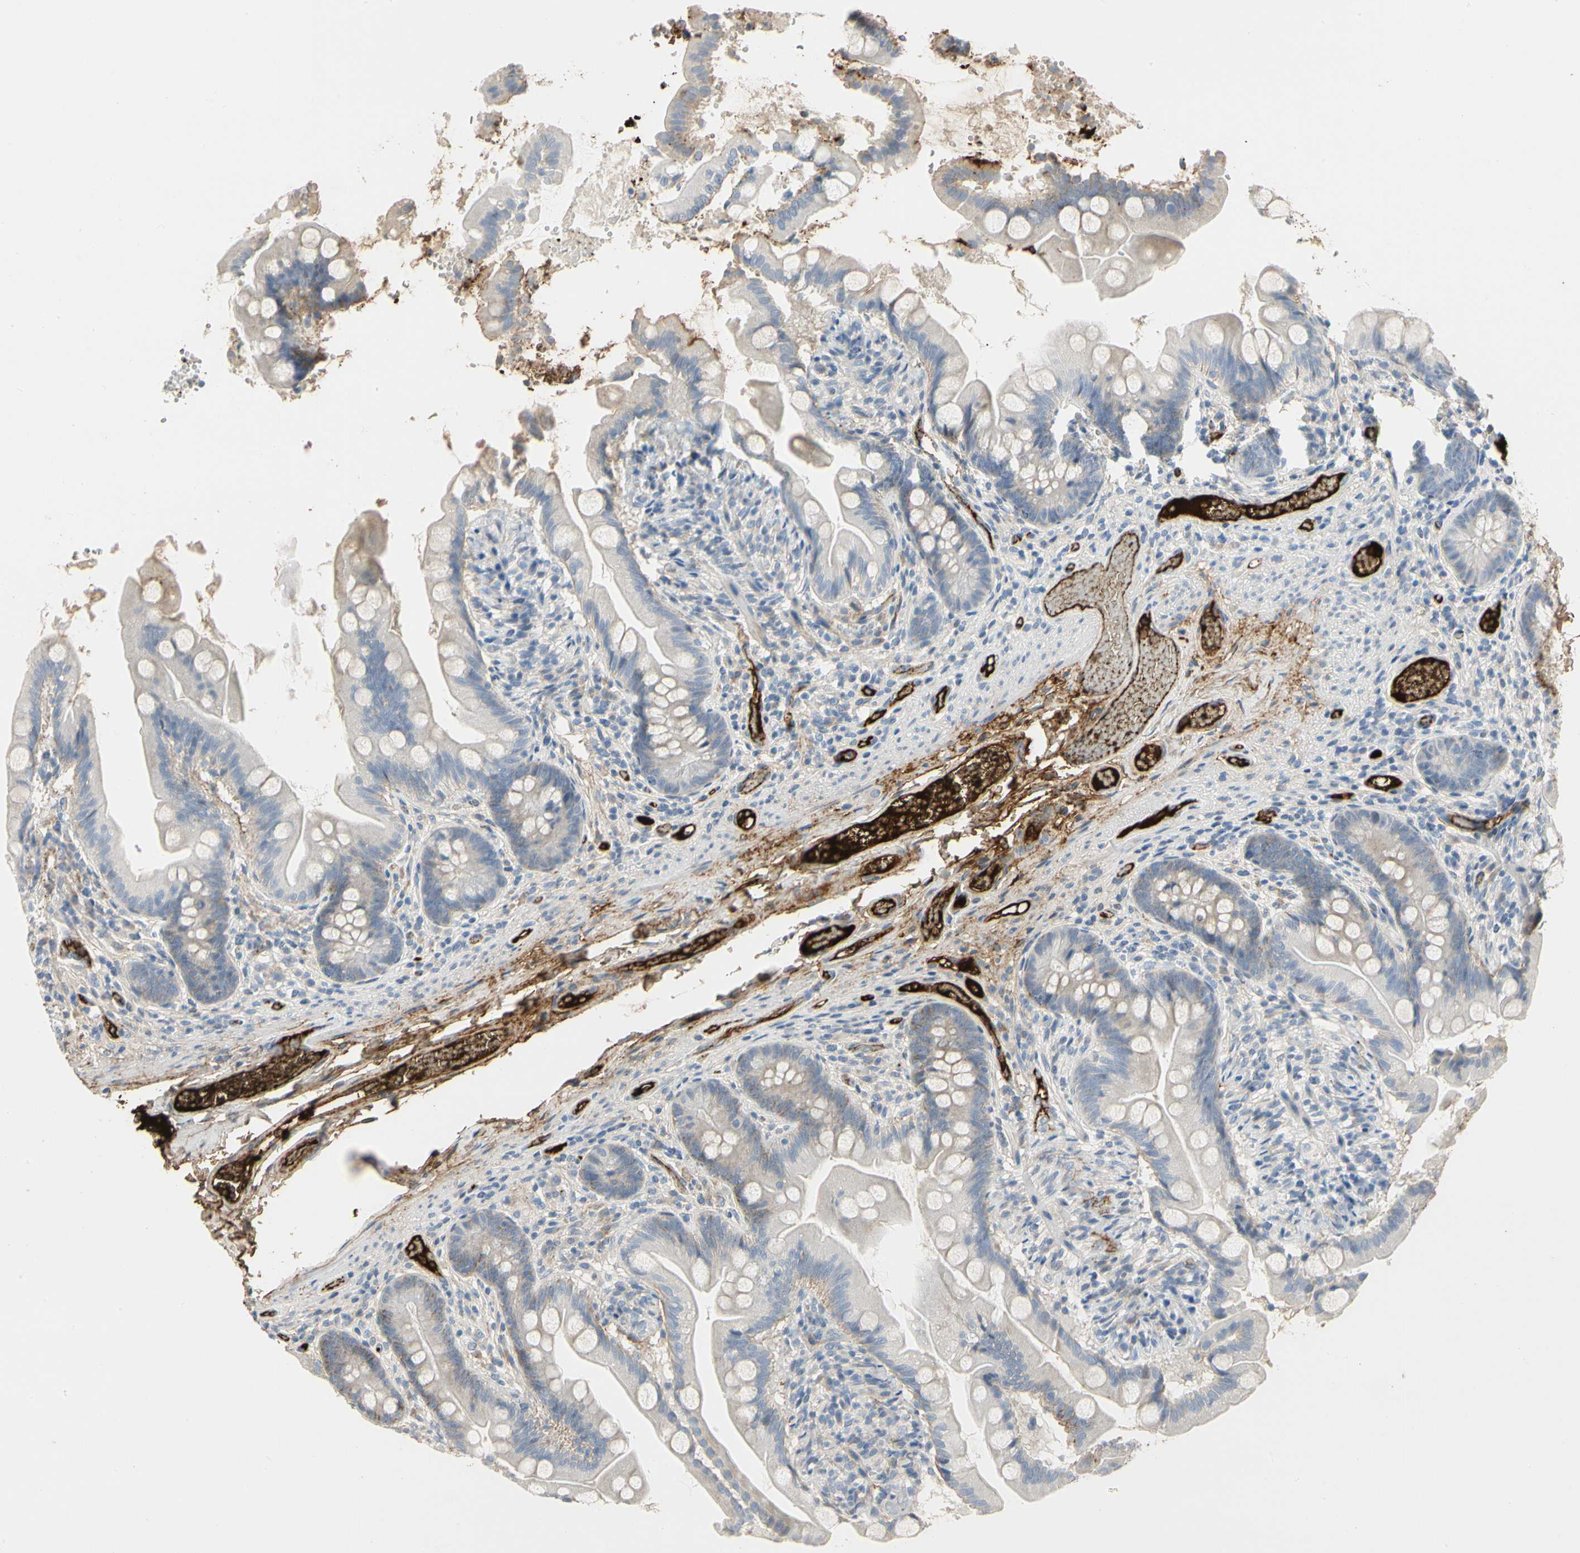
{"staining": {"intensity": "negative", "quantity": "none", "location": "none"}, "tissue": "small intestine", "cell_type": "Glandular cells", "image_type": "normal", "snomed": [{"axis": "morphology", "description": "Normal tissue, NOS"}, {"axis": "topography", "description": "Small intestine"}], "caption": "Immunohistochemistry of normal human small intestine exhibits no positivity in glandular cells.", "gene": "FGB", "patient": {"sex": "female", "age": 56}}